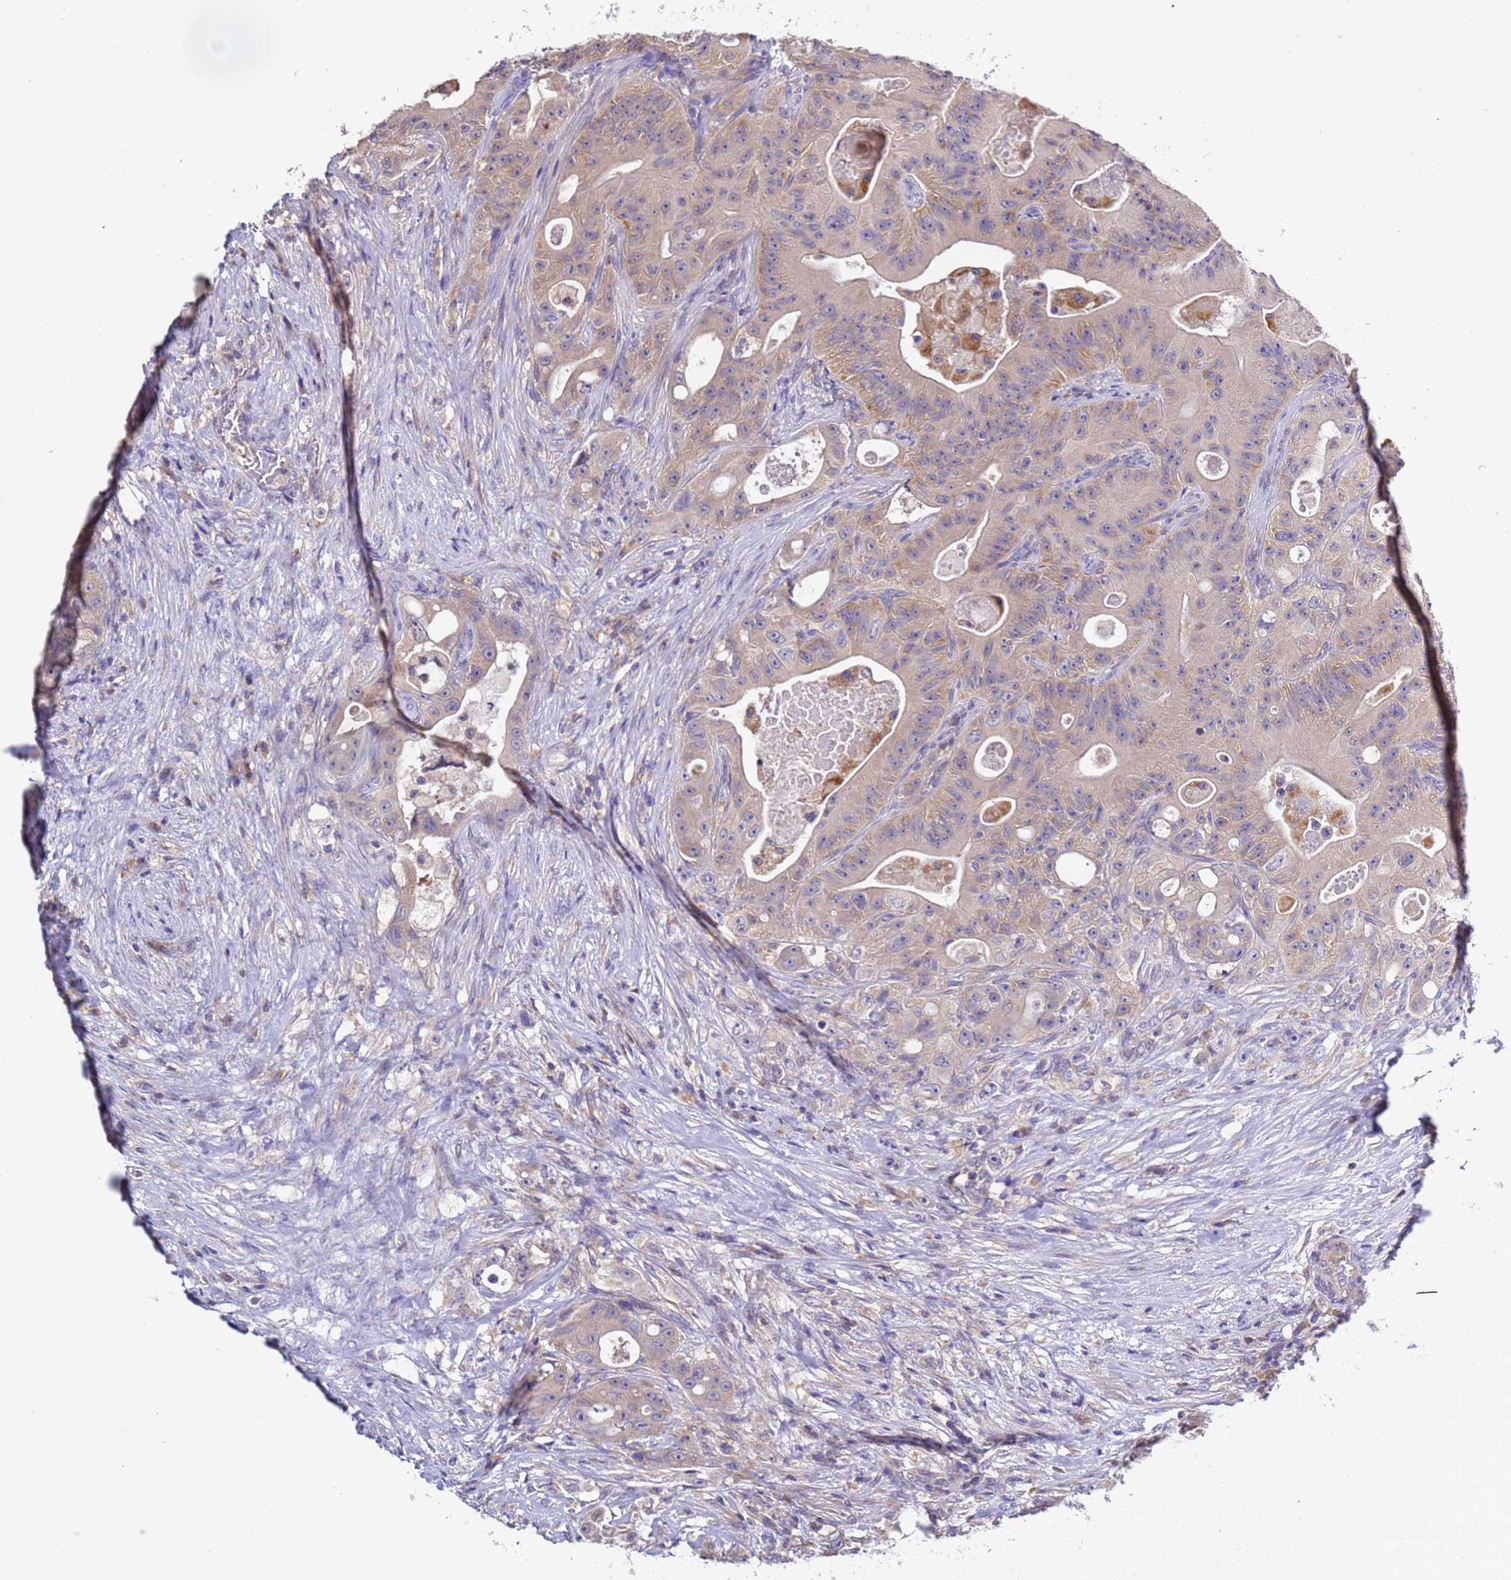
{"staining": {"intensity": "weak", "quantity": "25%-75%", "location": "cytoplasmic/membranous"}, "tissue": "colorectal cancer", "cell_type": "Tumor cells", "image_type": "cancer", "snomed": [{"axis": "morphology", "description": "Adenocarcinoma, NOS"}, {"axis": "topography", "description": "Colon"}], "caption": "IHC photomicrograph of neoplastic tissue: human colorectal cancer (adenocarcinoma) stained using IHC exhibits low levels of weak protein expression localized specifically in the cytoplasmic/membranous of tumor cells, appearing as a cytoplasmic/membranous brown color.", "gene": "ELMOD2", "patient": {"sex": "female", "age": 46}}